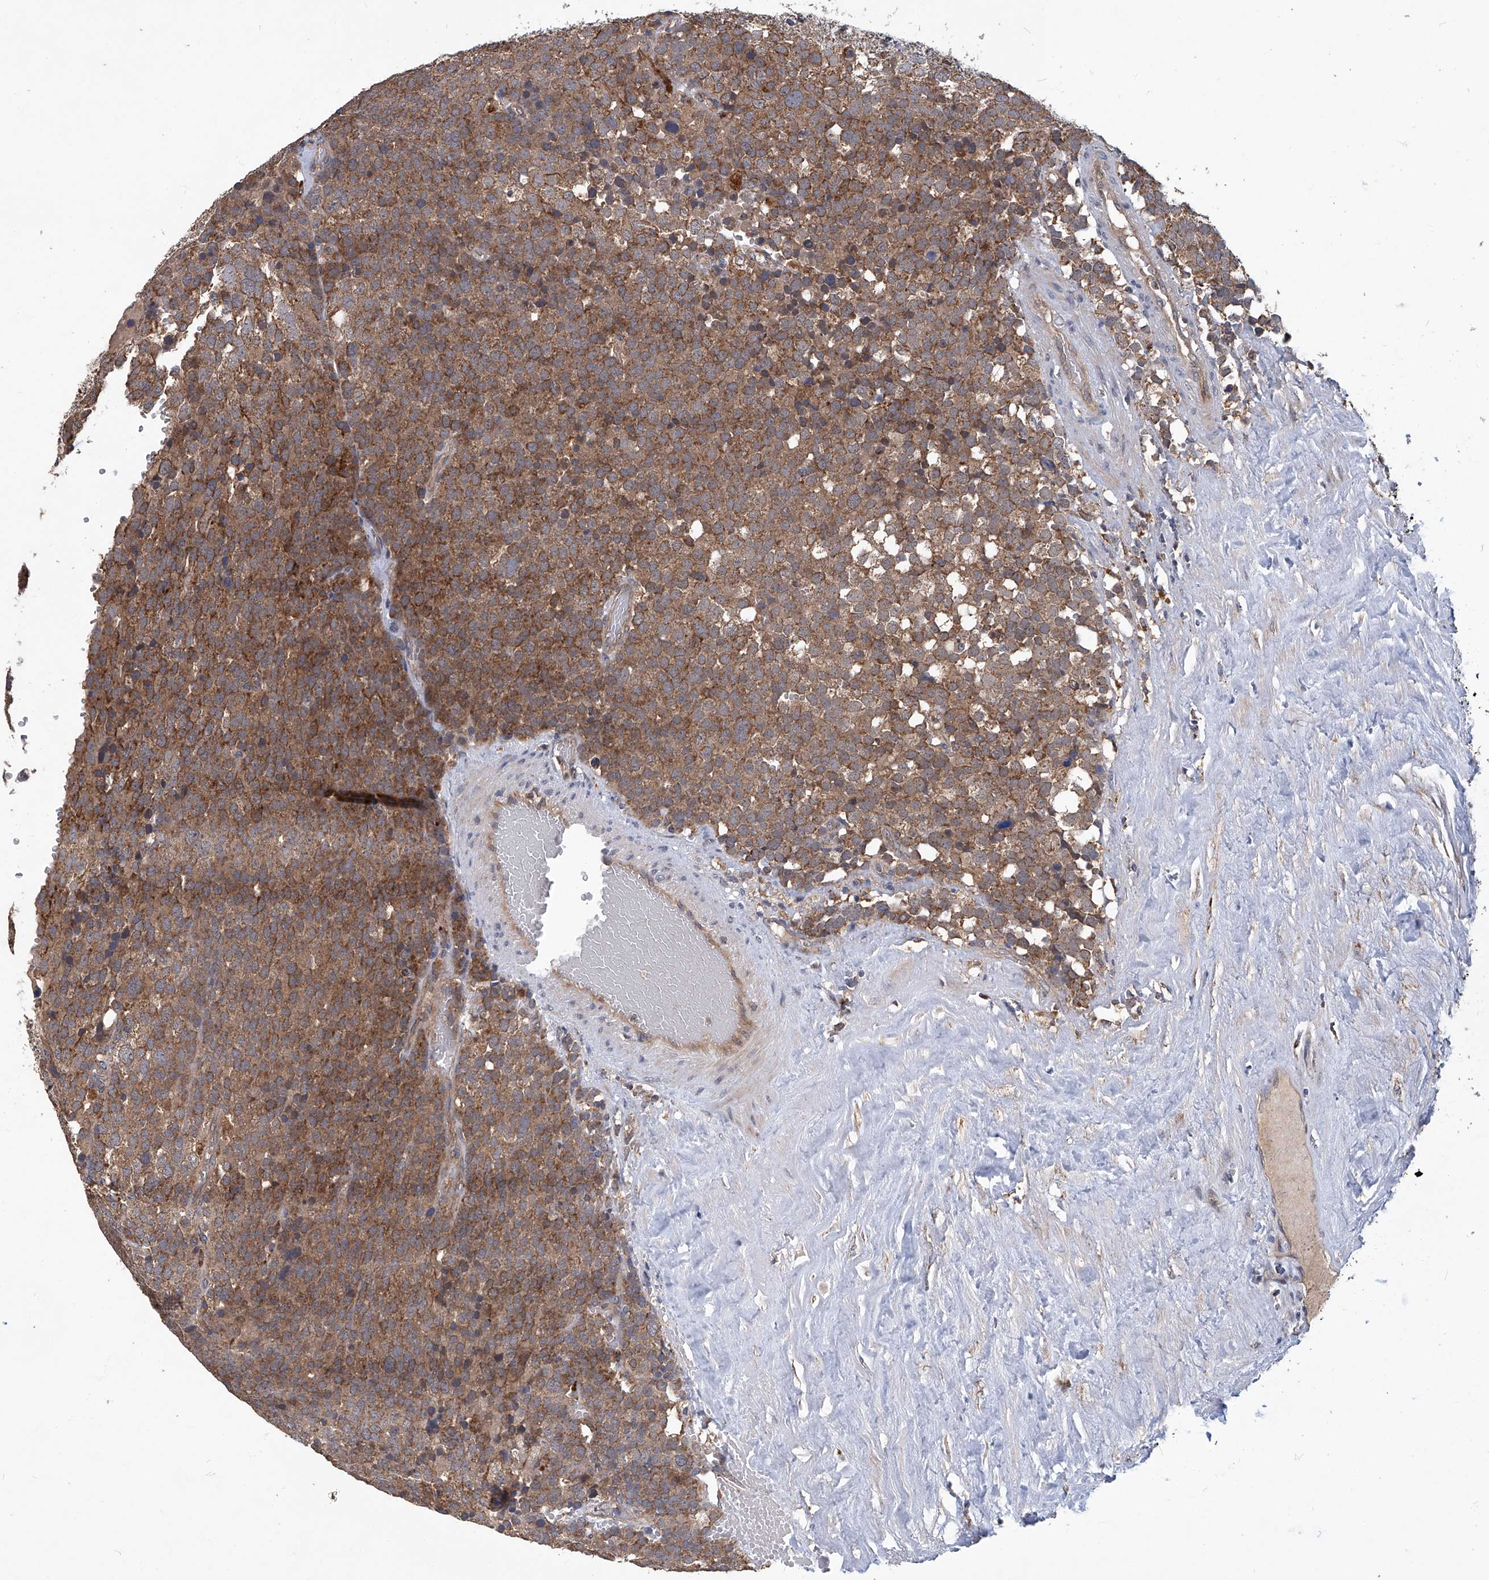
{"staining": {"intensity": "moderate", "quantity": ">75%", "location": "cytoplasmic/membranous"}, "tissue": "testis cancer", "cell_type": "Tumor cells", "image_type": "cancer", "snomed": [{"axis": "morphology", "description": "Seminoma, NOS"}, {"axis": "topography", "description": "Testis"}], "caption": "Immunohistochemical staining of testis cancer shows moderate cytoplasmic/membranous protein staining in approximately >75% of tumor cells. (DAB = brown stain, brightfield microscopy at high magnification).", "gene": "TNFRSF13B", "patient": {"sex": "male", "age": 71}}